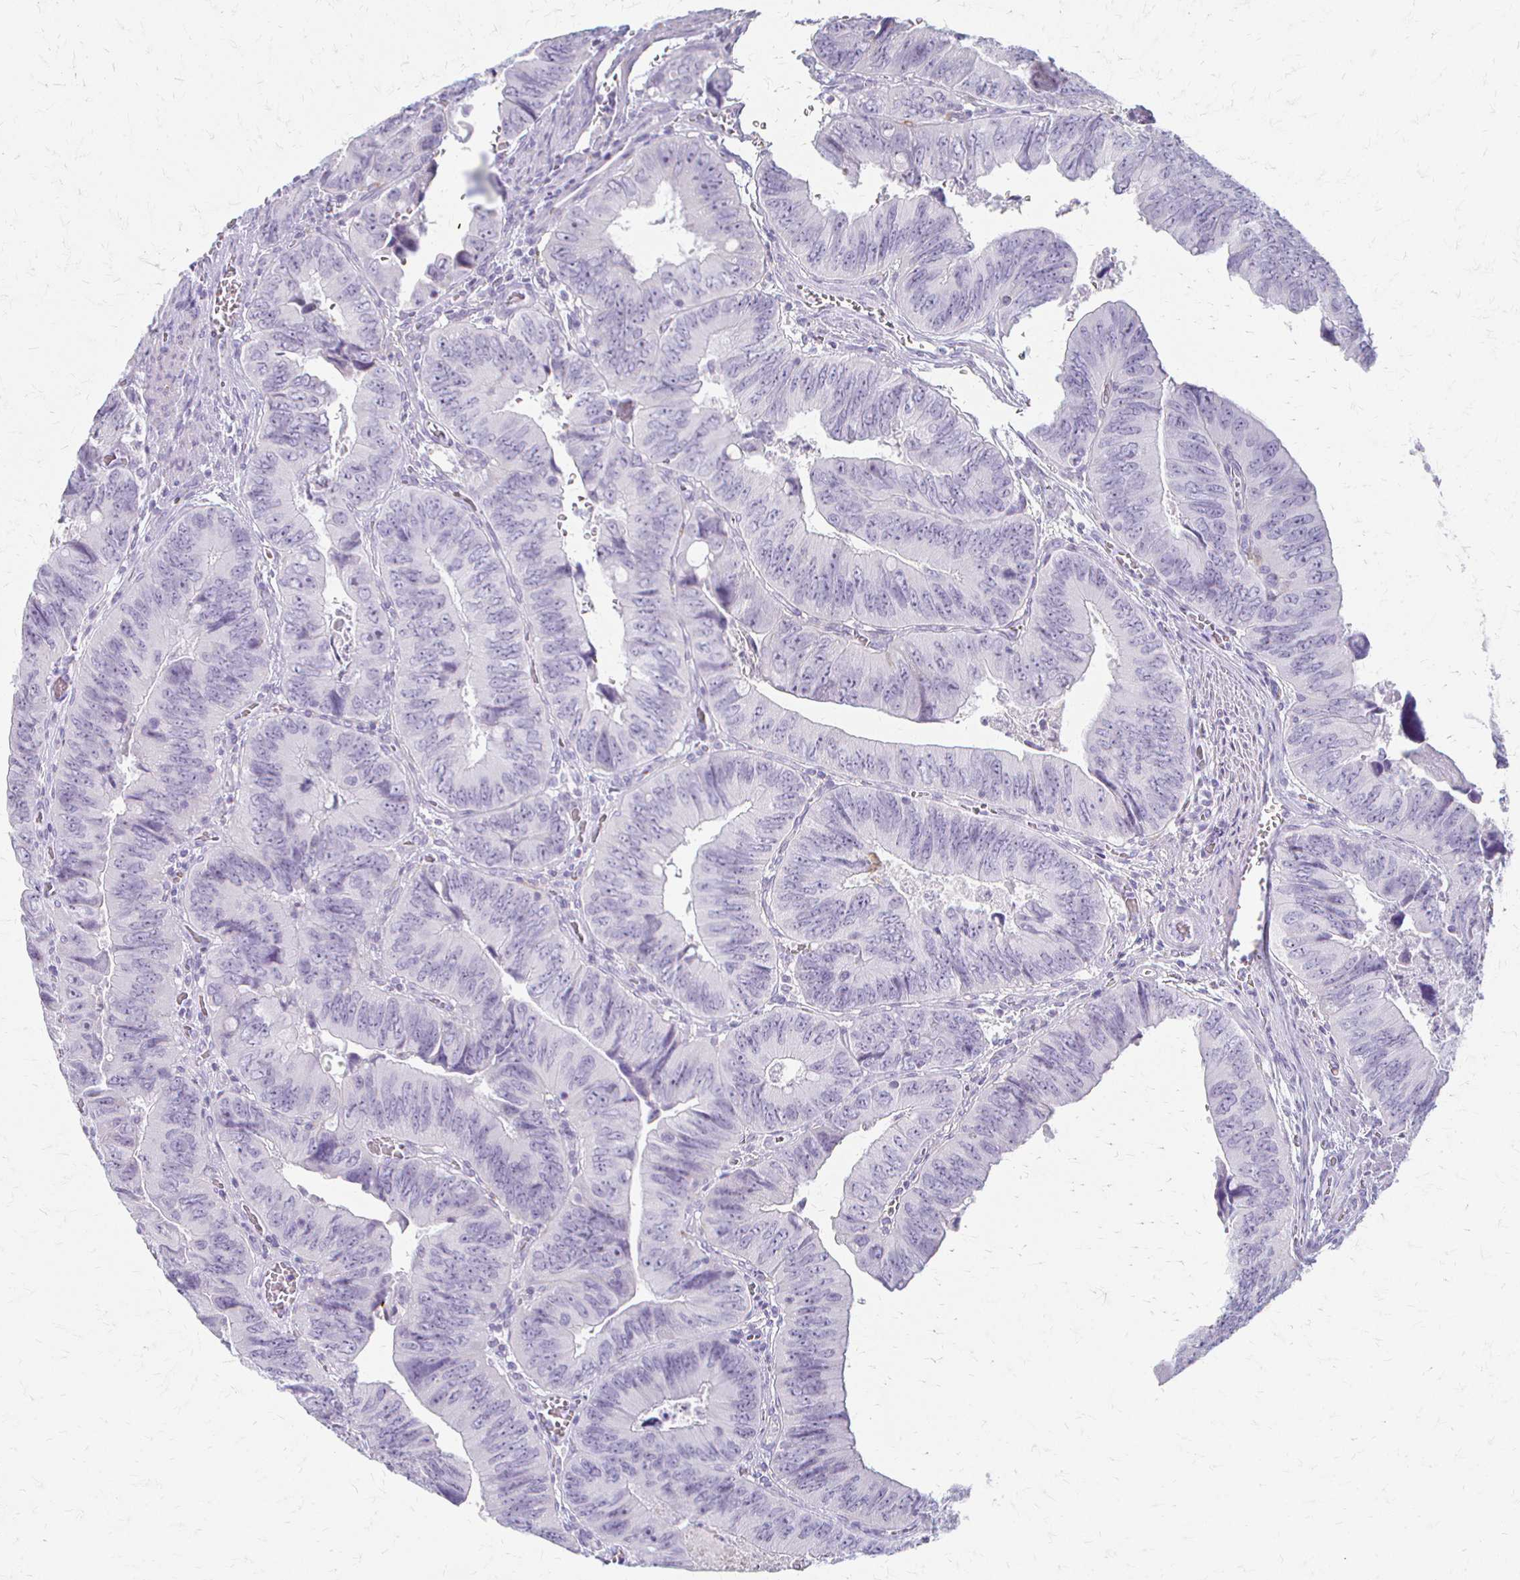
{"staining": {"intensity": "negative", "quantity": "none", "location": "none"}, "tissue": "colorectal cancer", "cell_type": "Tumor cells", "image_type": "cancer", "snomed": [{"axis": "morphology", "description": "Adenocarcinoma, NOS"}, {"axis": "topography", "description": "Colon"}], "caption": "High power microscopy micrograph of an immunohistochemistry micrograph of colorectal cancer (adenocarcinoma), revealing no significant positivity in tumor cells.", "gene": "ACP5", "patient": {"sex": "female", "age": 84}}